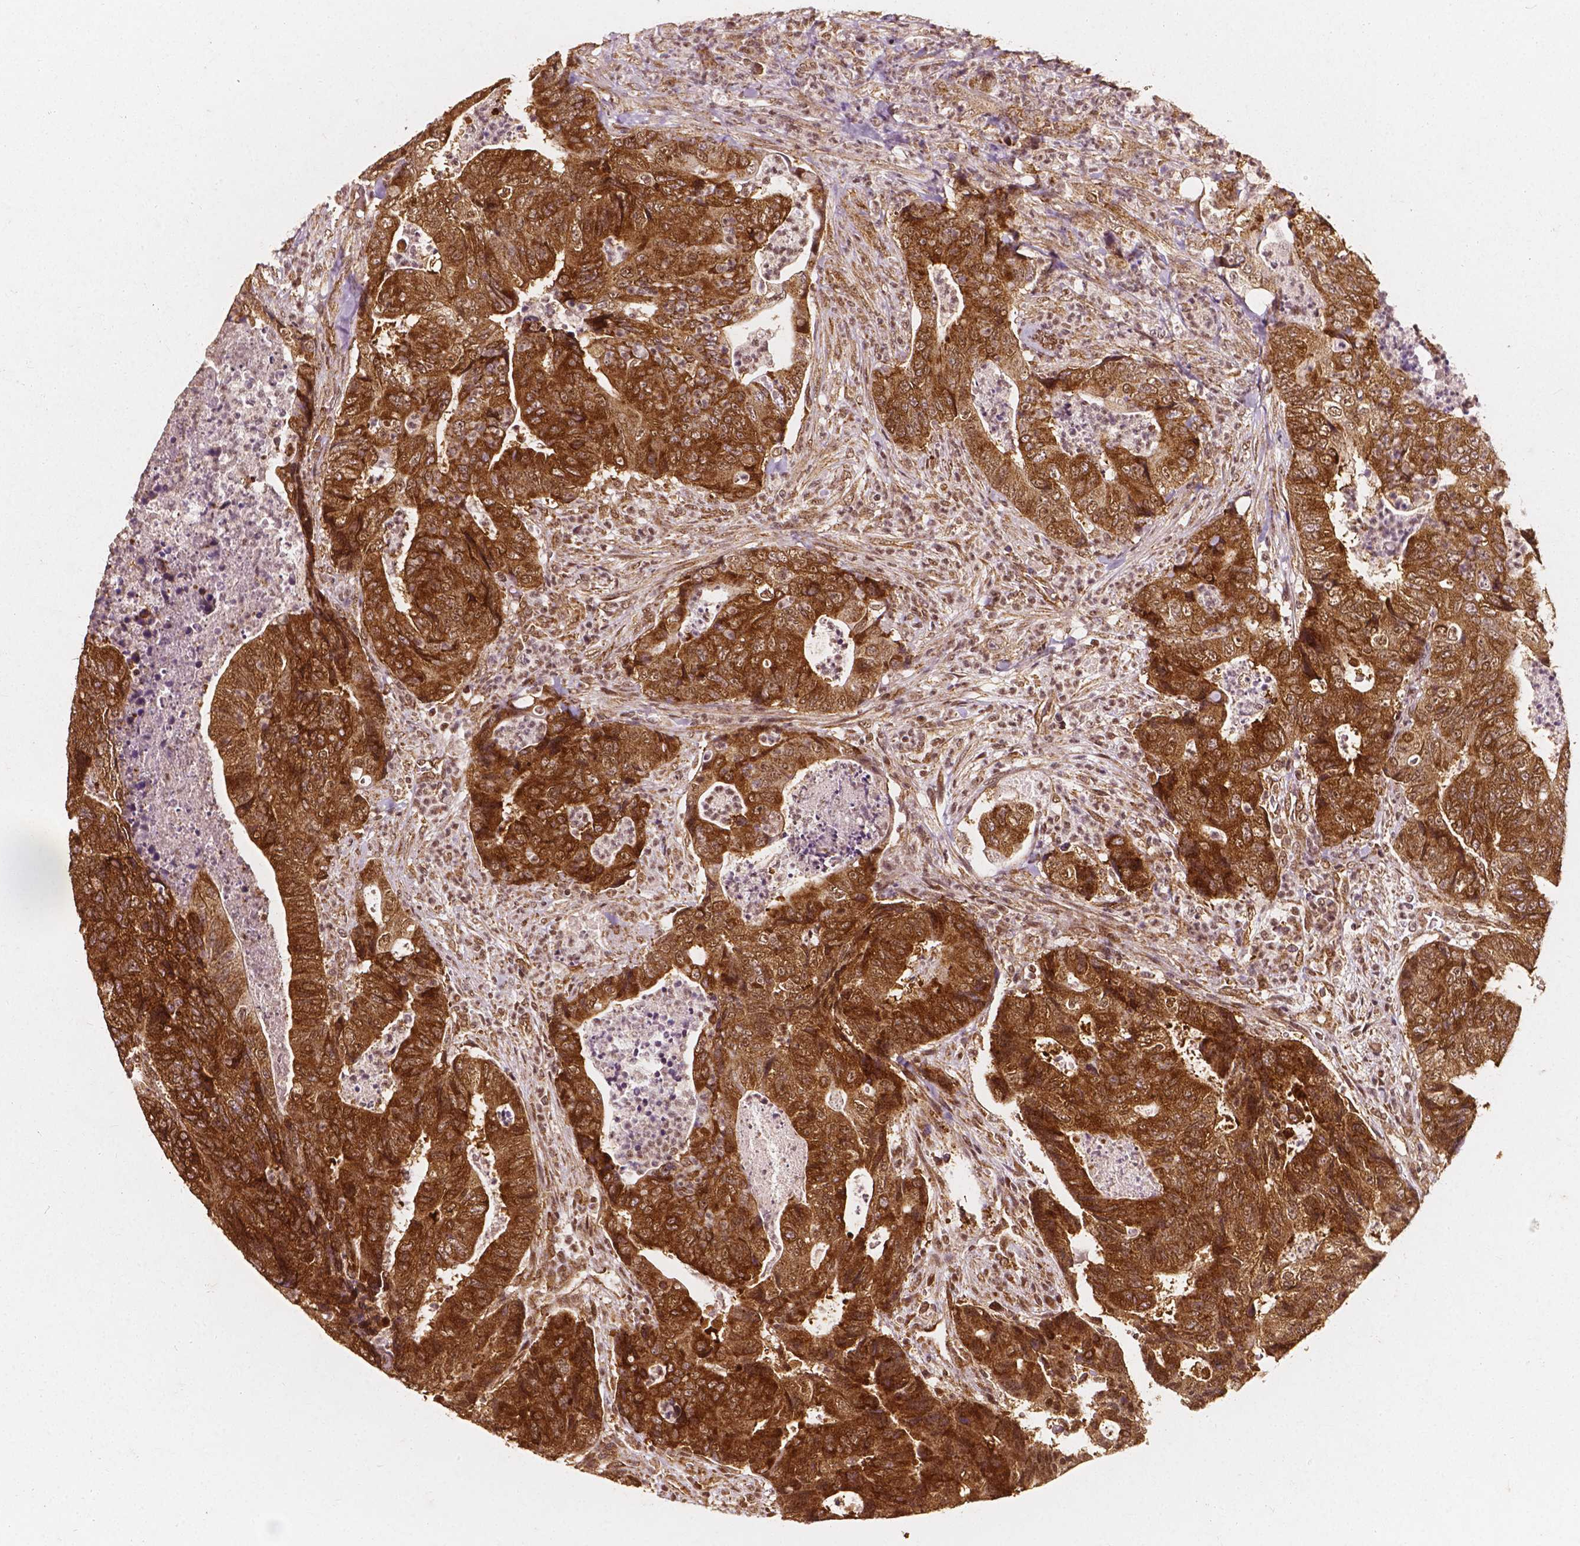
{"staining": {"intensity": "strong", "quantity": ">75%", "location": "cytoplasmic/membranous,nuclear"}, "tissue": "colorectal cancer", "cell_type": "Tumor cells", "image_type": "cancer", "snomed": [{"axis": "morphology", "description": "Adenocarcinoma, NOS"}, {"axis": "topography", "description": "Colon"}], "caption": "A high-resolution image shows IHC staining of colorectal adenocarcinoma, which displays strong cytoplasmic/membranous and nuclear staining in about >75% of tumor cells.", "gene": "SMN1", "patient": {"sex": "female", "age": 48}}